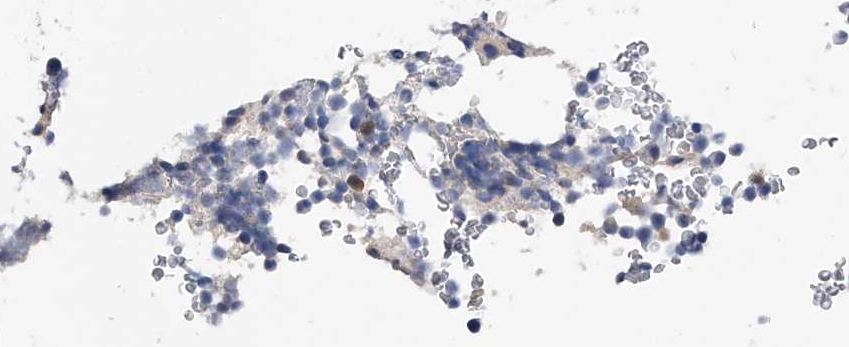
{"staining": {"intensity": "moderate", "quantity": "<25%", "location": "cytoplasmic/membranous"}, "tissue": "bone marrow", "cell_type": "Hematopoietic cells", "image_type": "normal", "snomed": [{"axis": "morphology", "description": "Normal tissue, NOS"}, {"axis": "topography", "description": "Bone marrow"}], "caption": "Immunohistochemistry (IHC) (DAB (3,3'-diaminobenzidine)) staining of unremarkable bone marrow shows moderate cytoplasmic/membranous protein staining in approximately <25% of hematopoietic cells. (DAB IHC, brown staining for protein, blue staining for nuclei).", "gene": "PGM3", "patient": {"sex": "male", "age": 58}}